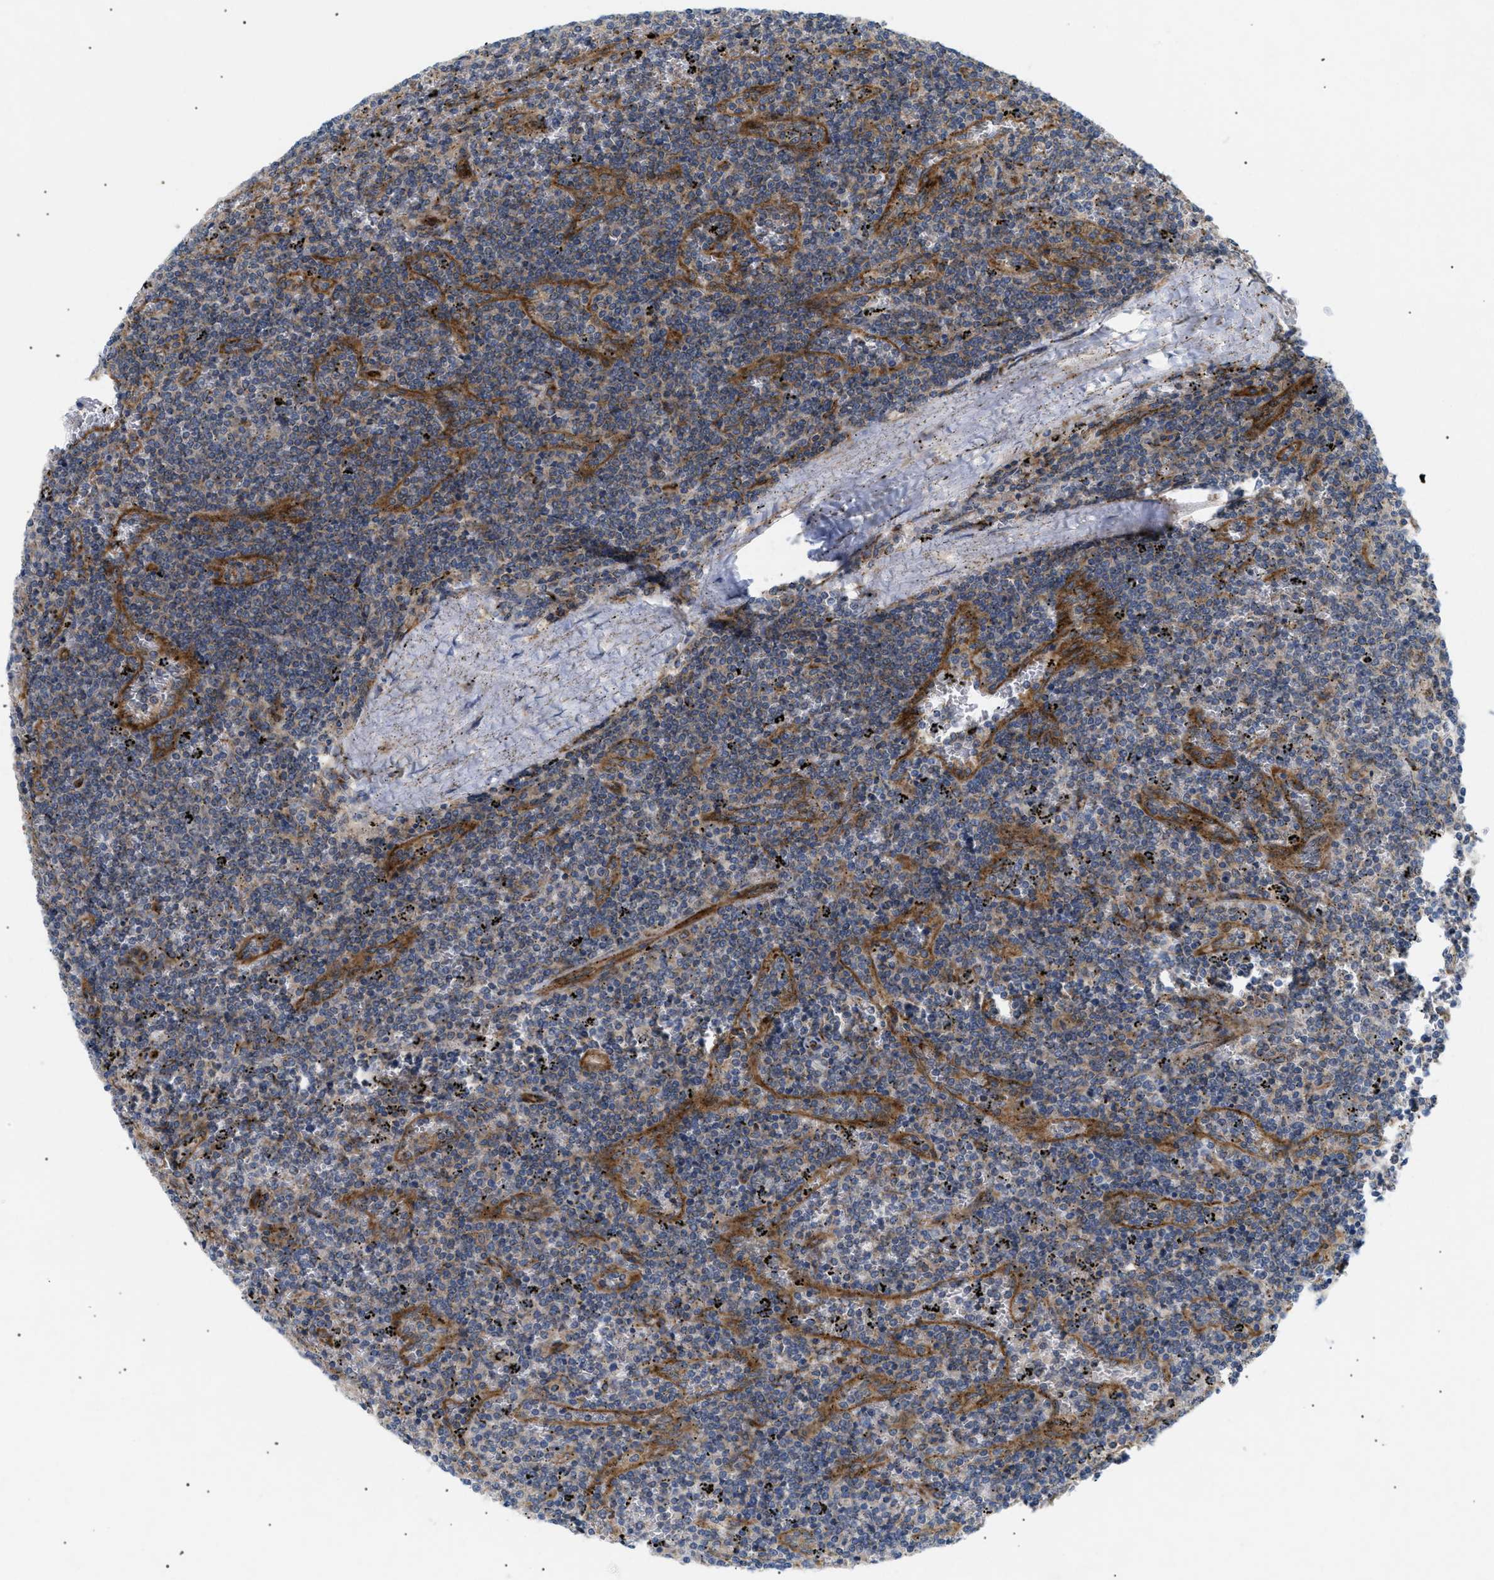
{"staining": {"intensity": "weak", "quantity": "25%-75%", "location": "cytoplasmic/membranous"}, "tissue": "lymphoma", "cell_type": "Tumor cells", "image_type": "cancer", "snomed": [{"axis": "morphology", "description": "Malignant lymphoma, non-Hodgkin's type, Low grade"}, {"axis": "topography", "description": "Spleen"}], "caption": "Protein analysis of lymphoma tissue shows weak cytoplasmic/membranous staining in about 25%-75% of tumor cells.", "gene": "DCTN4", "patient": {"sex": "female", "age": 50}}